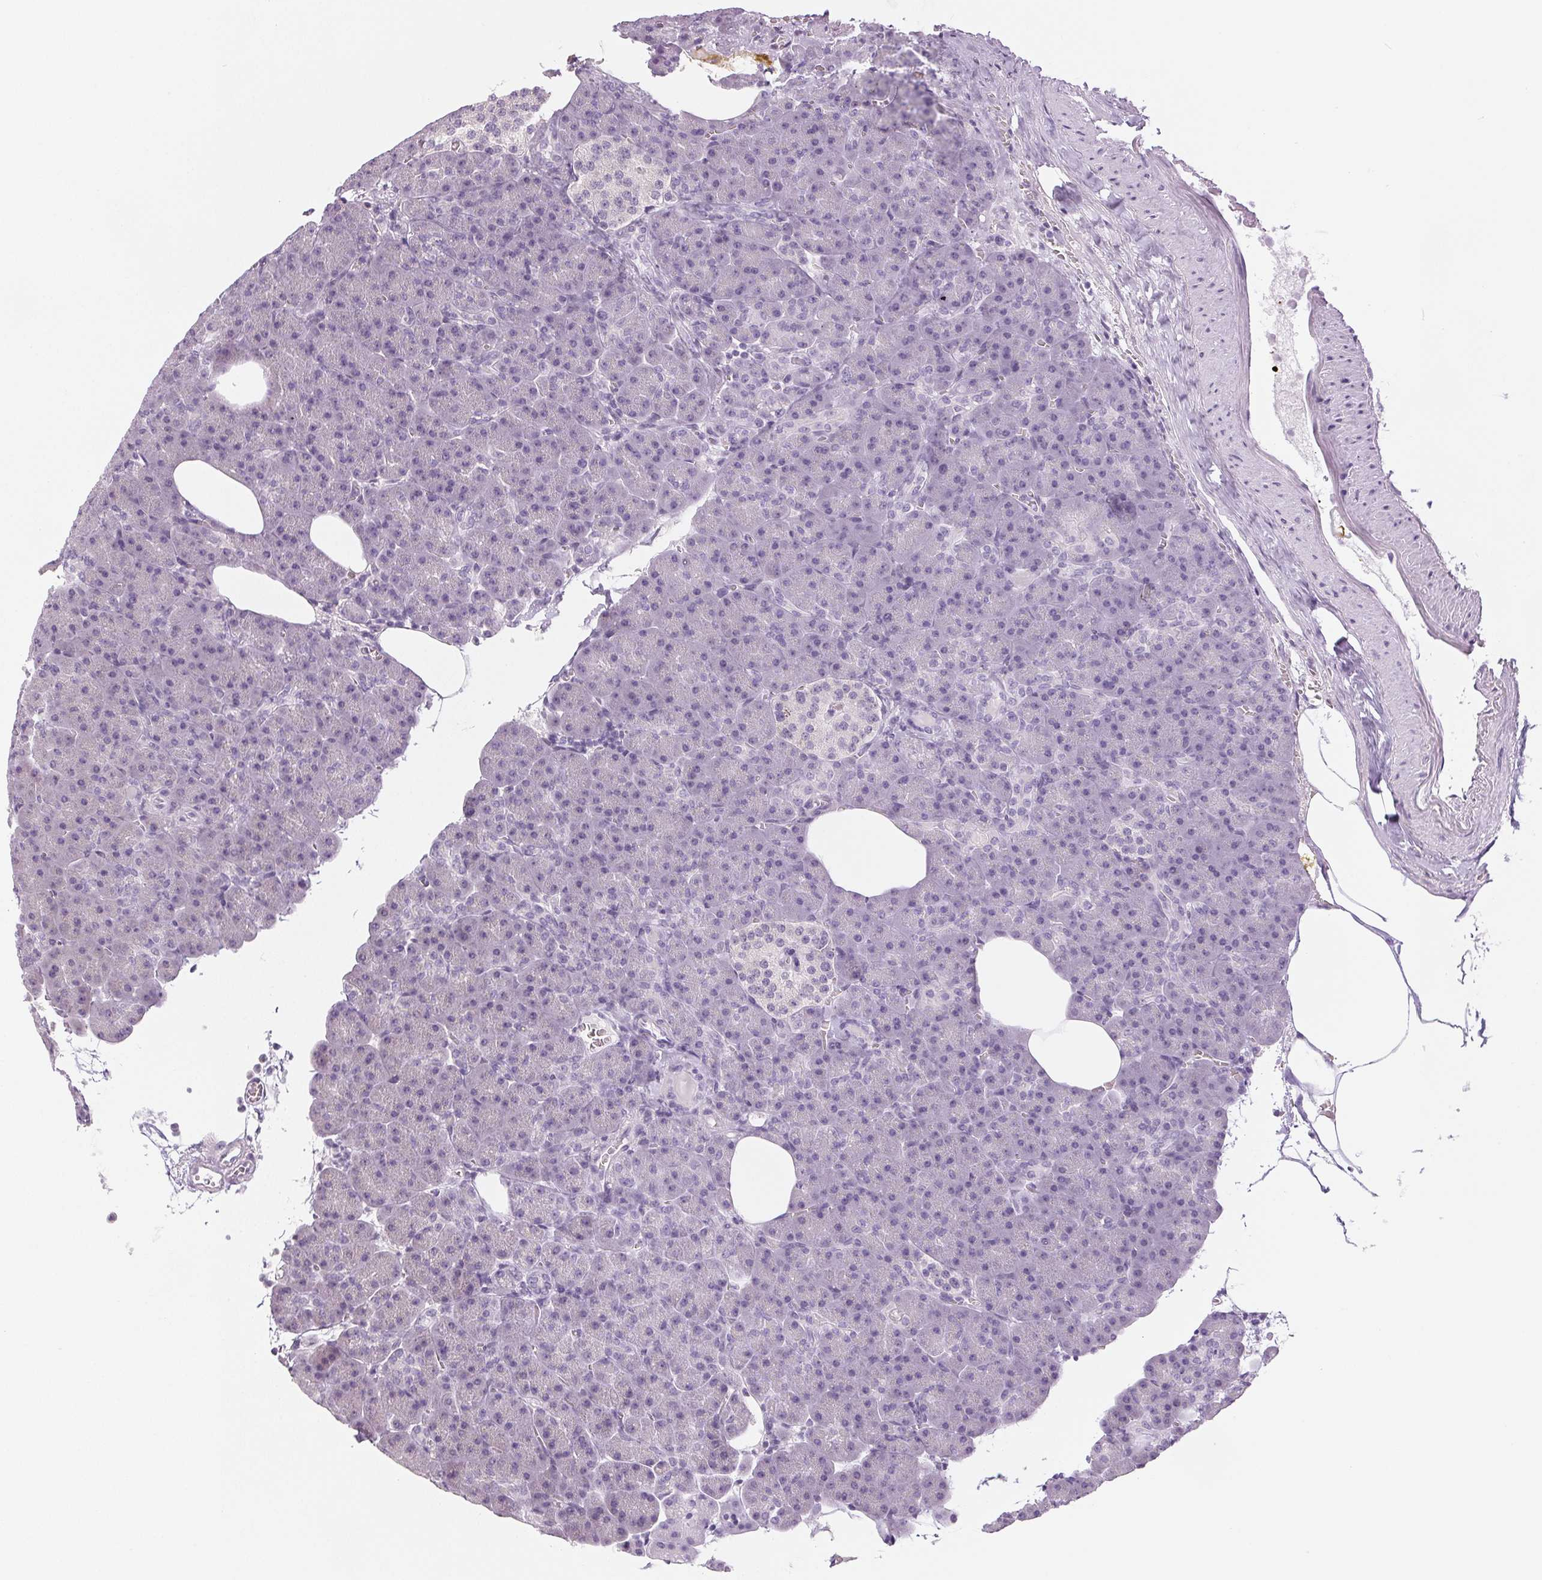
{"staining": {"intensity": "negative", "quantity": "none", "location": "none"}, "tissue": "pancreas", "cell_type": "Exocrine glandular cells", "image_type": "normal", "snomed": [{"axis": "morphology", "description": "Normal tissue, NOS"}, {"axis": "topography", "description": "Pancreas"}], "caption": "A photomicrograph of pancreas stained for a protein shows no brown staining in exocrine glandular cells.", "gene": "DNAJC6", "patient": {"sex": "female", "age": 74}}